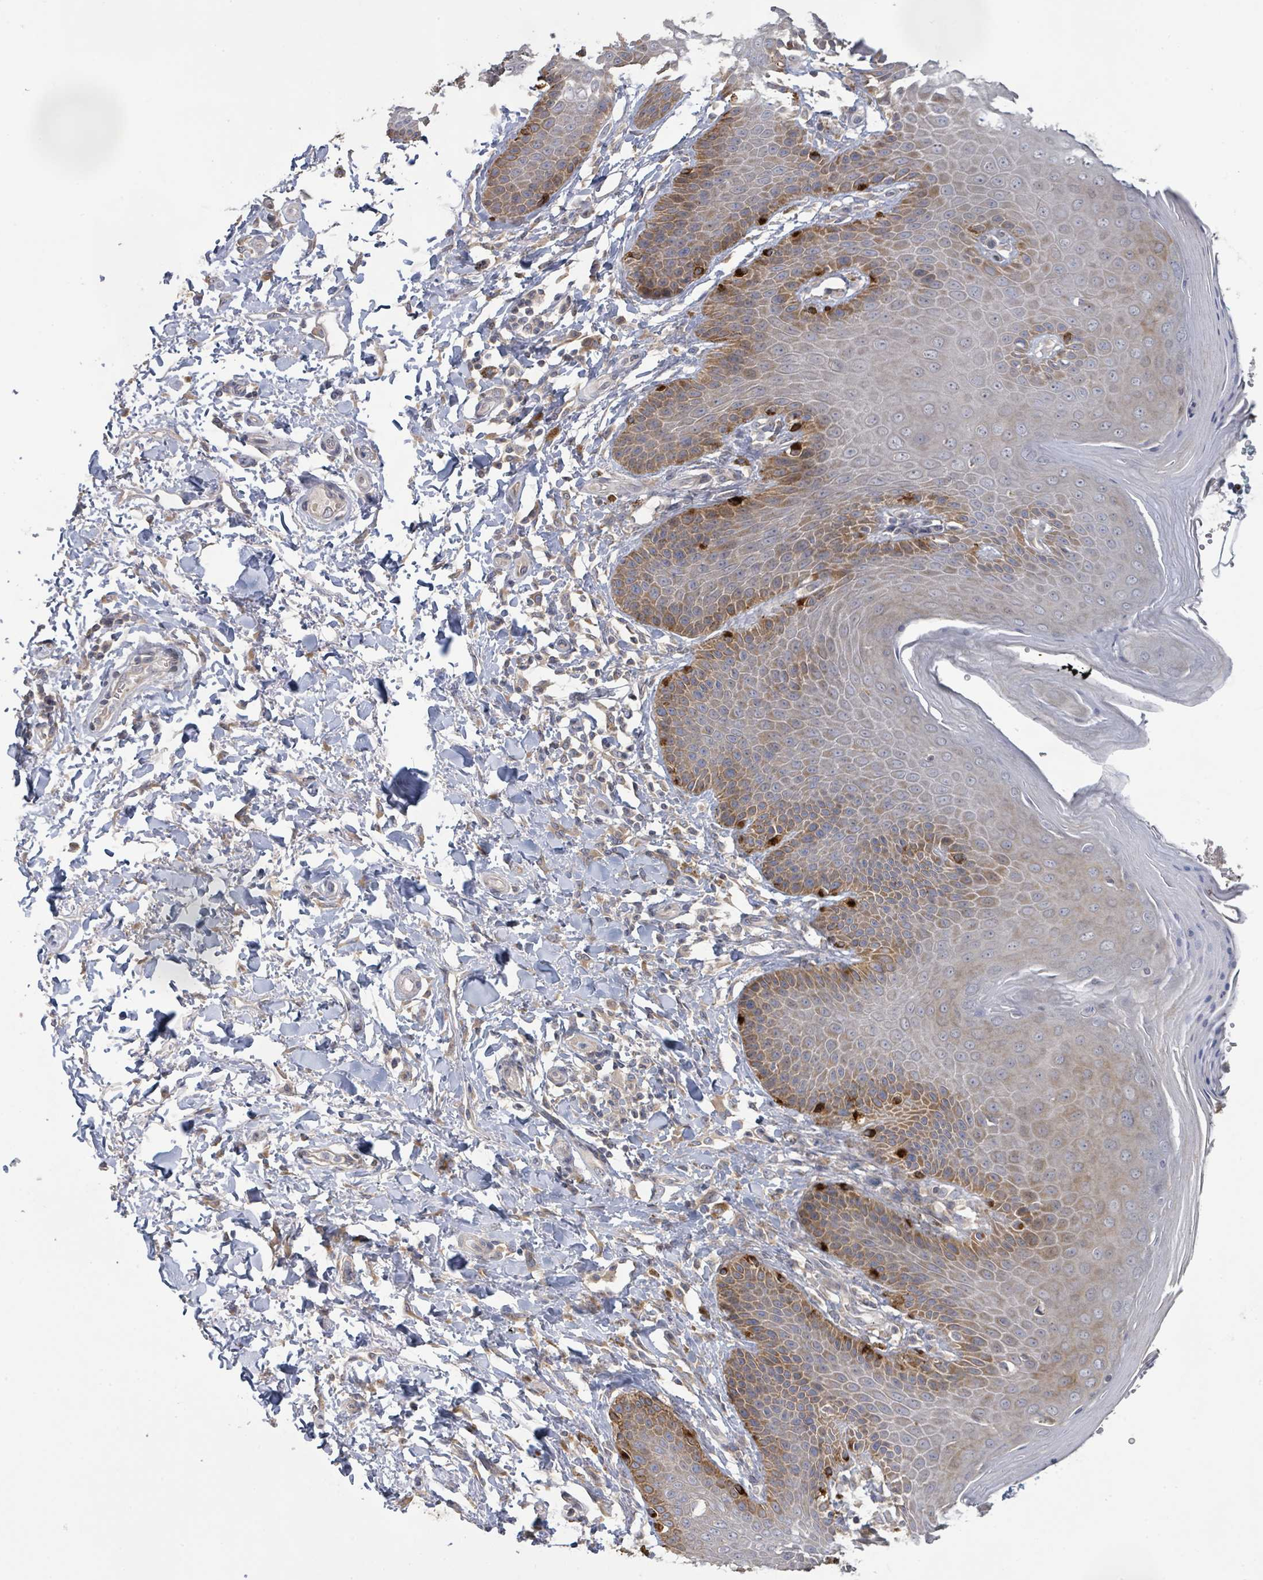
{"staining": {"intensity": "strong", "quantity": "<25%", "location": "cytoplasmic/membranous"}, "tissue": "skin", "cell_type": "Epidermal cells", "image_type": "normal", "snomed": [{"axis": "morphology", "description": "Normal tissue, NOS"}, {"axis": "topography", "description": "Peripheral nerve tissue"}], "caption": "This is a histology image of IHC staining of benign skin, which shows strong expression in the cytoplasmic/membranous of epidermal cells.", "gene": "KCNS2", "patient": {"sex": "male", "age": 51}}